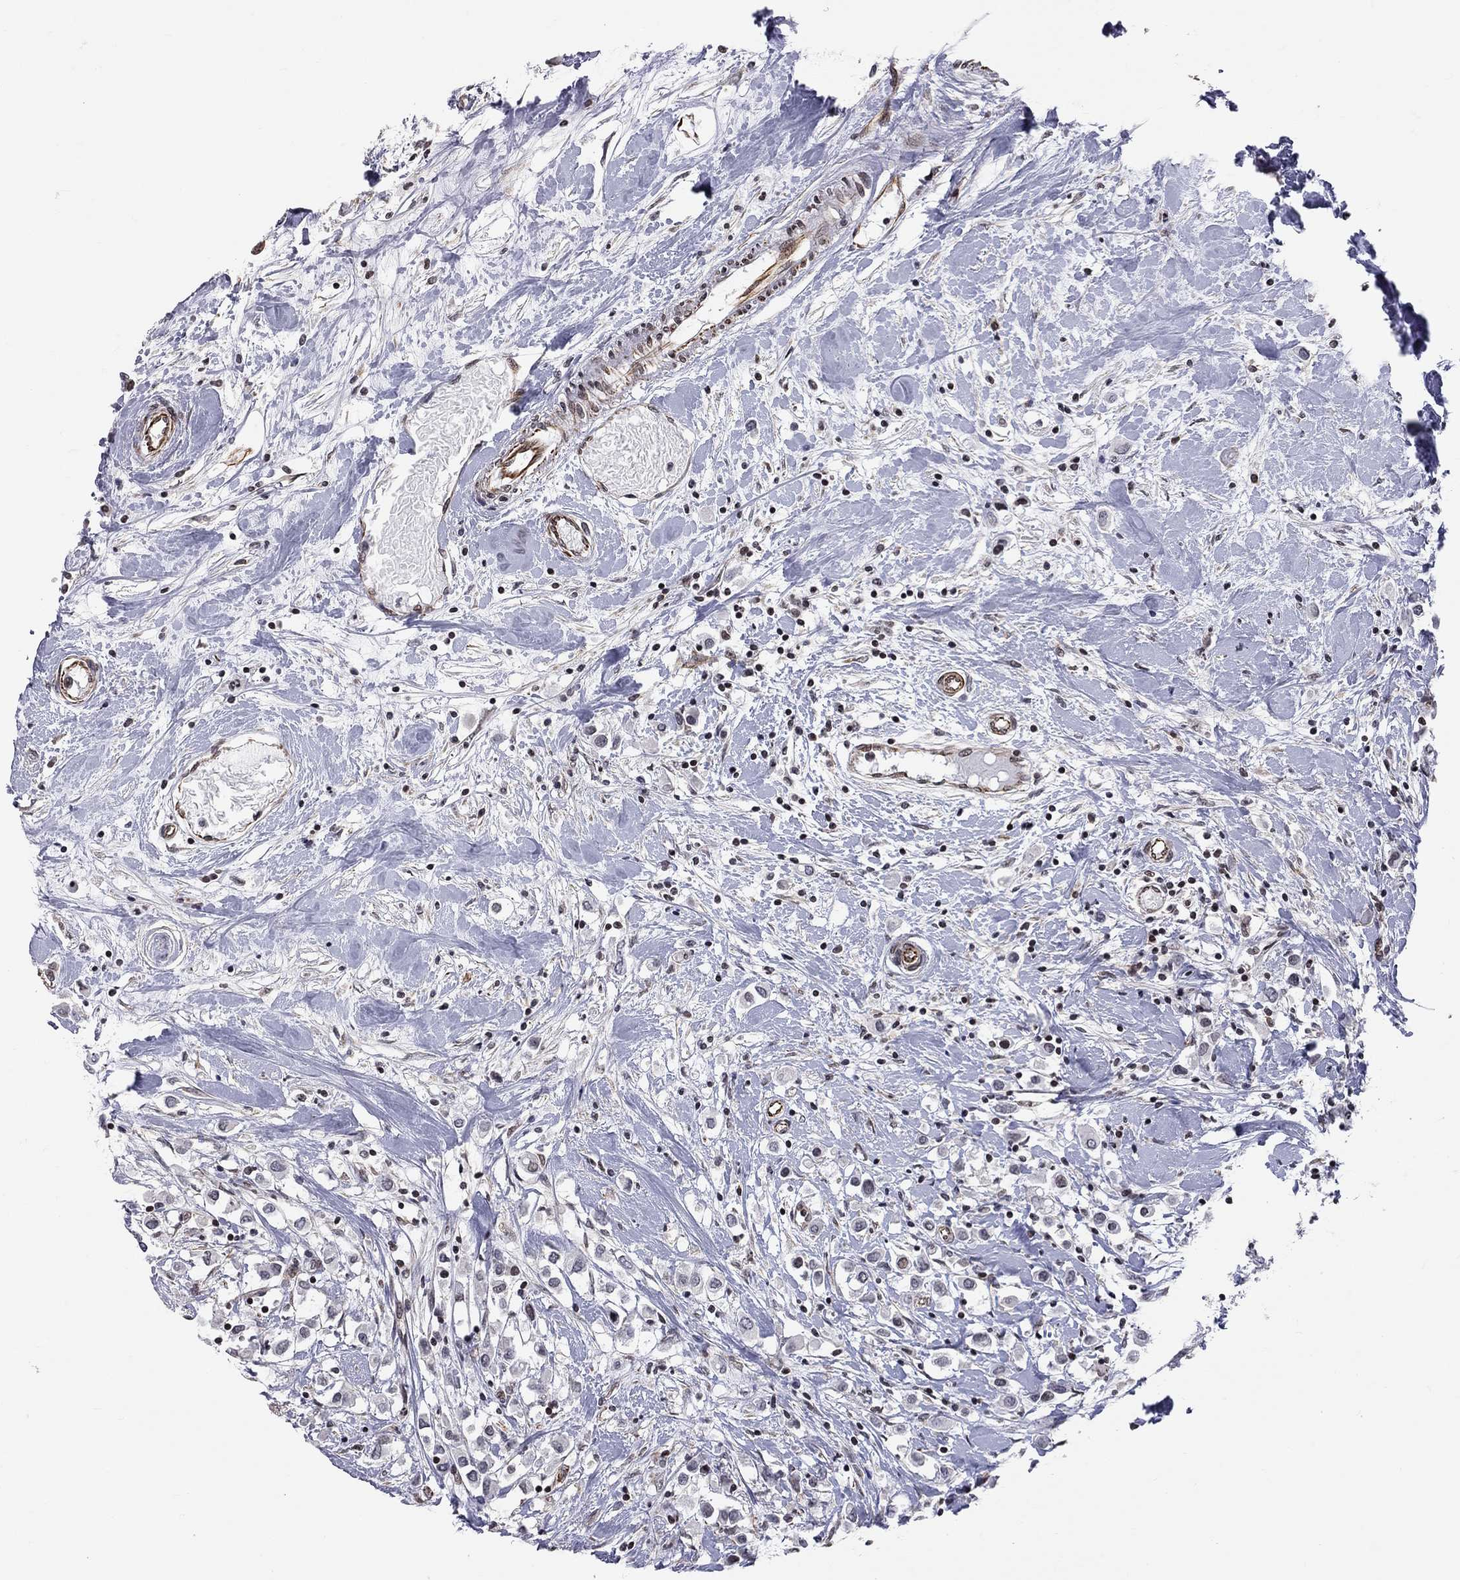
{"staining": {"intensity": "negative", "quantity": "none", "location": "none"}, "tissue": "breast cancer", "cell_type": "Tumor cells", "image_type": "cancer", "snomed": [{"axis": "morphology", "description": "Duct carcinoma"}, {"axis": "topography", "description": "Breast"}], "caption": "This histopathology image is of breast invasive ductal carcinoma stained with IHC to label a protein in brown with the nuclei are counter-stained blue. There is no staining in tumor cells. The staining is performed using DAB (3,3'-diaminobenzidine) brown chromogen with nuclei counter-stained in using hematoxylin.", "gene": "MTNR1B", "patient": {"sex": "female", "age": 61}}